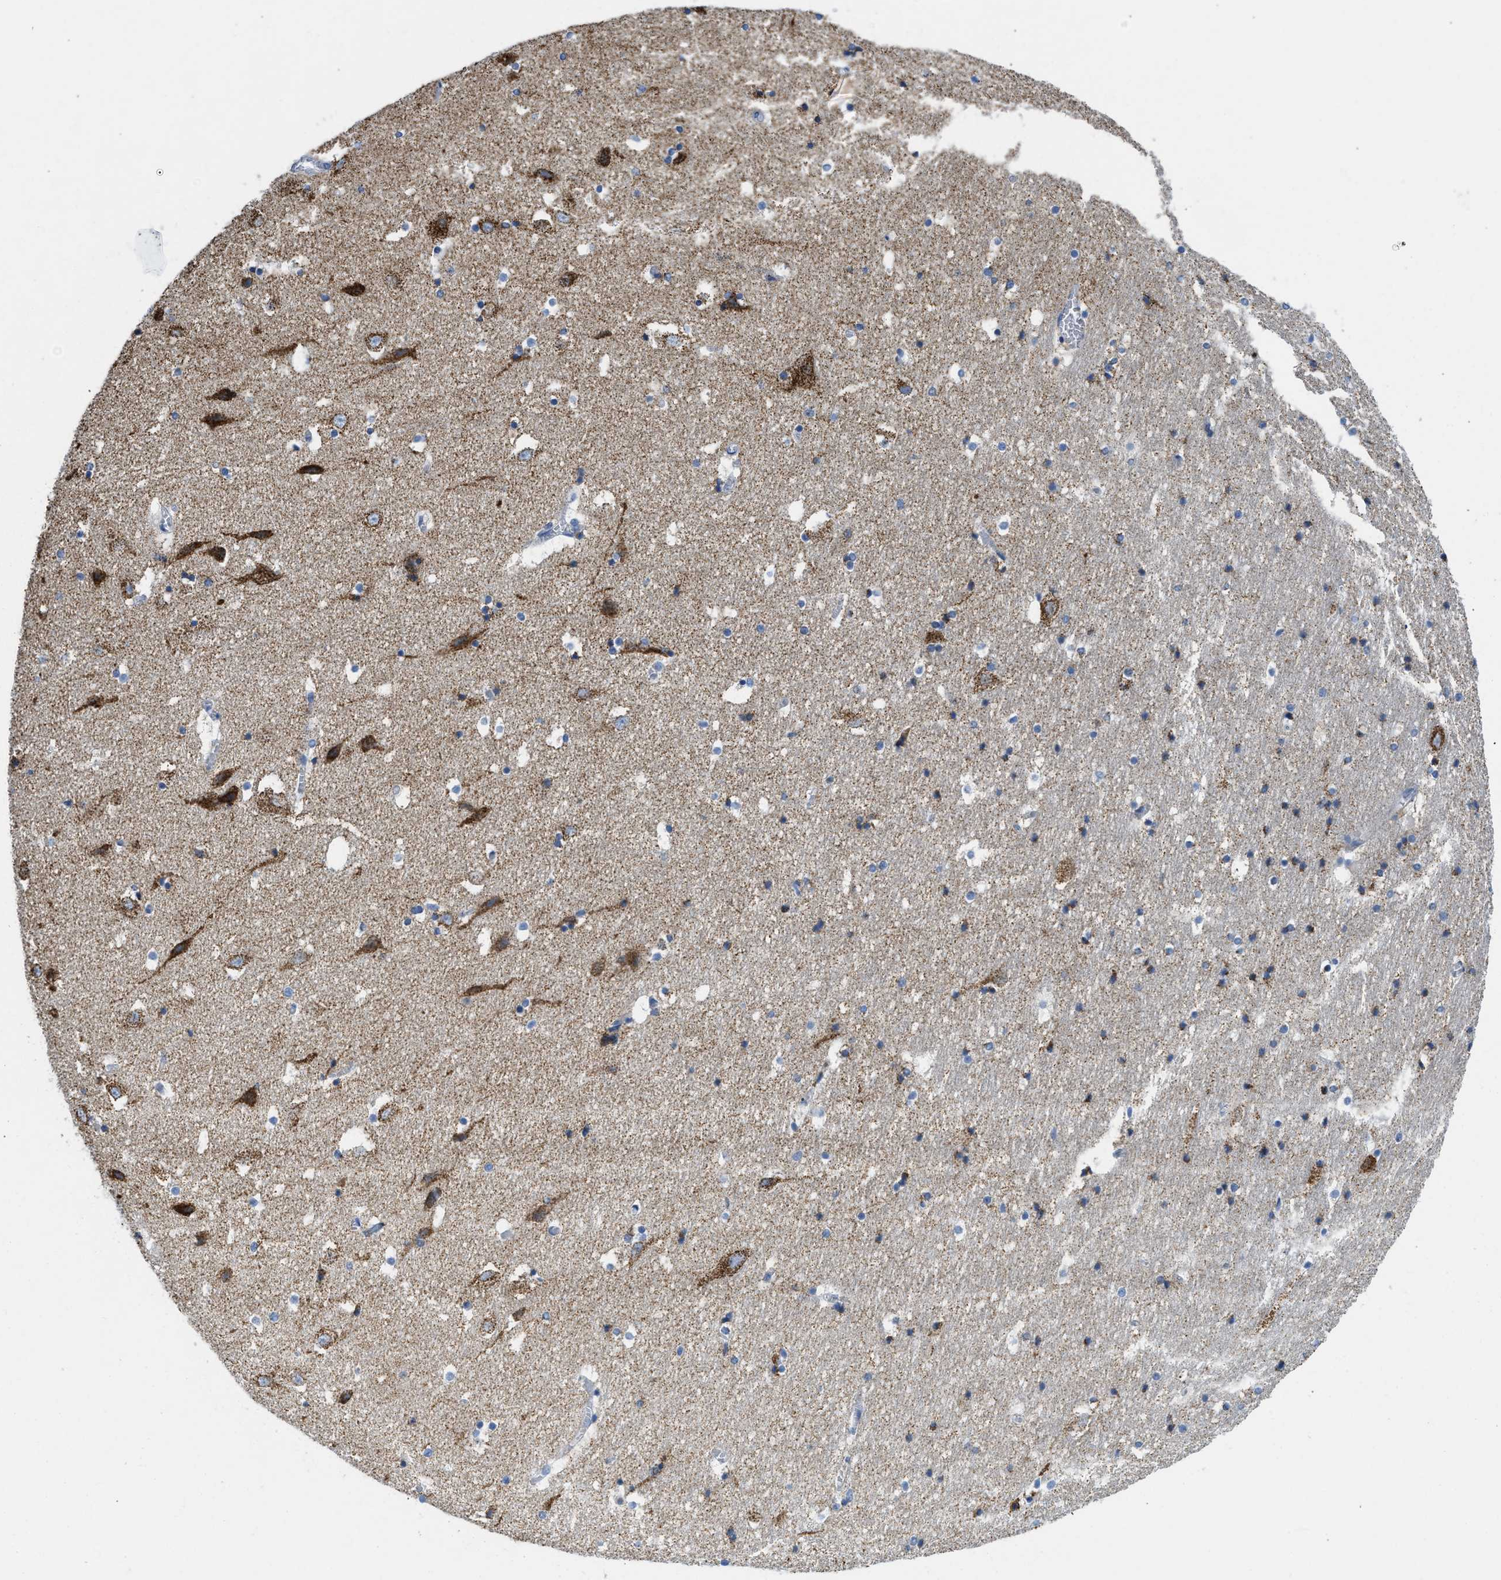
{"staining": {"intensity": "moderate", "quantity": "<25%", "location": "cytoplasmic/membranous"}, "tissue": "hippocampus", "cell_type": "Glial cells", "image_type": "normal", "snomed": [{"axis": "morphology", "description": "Normal tissue, NOS"}, {"axis": "topography", "description": "Hippocampus"}], "caption": "An immunohistochemistry micrograph of unremarkable tissue is shown. Protein staining in brown shows moderate cytoplasmic/membranous positivity in hippocampus within glial cells. The protein of interest is stained brown, and the nuclei are stained in blue (DAB IHC with brightfield microscopy, high magnification).", "gene": "SLC25A13", "patient": {"sex": "male", "age": 45}}